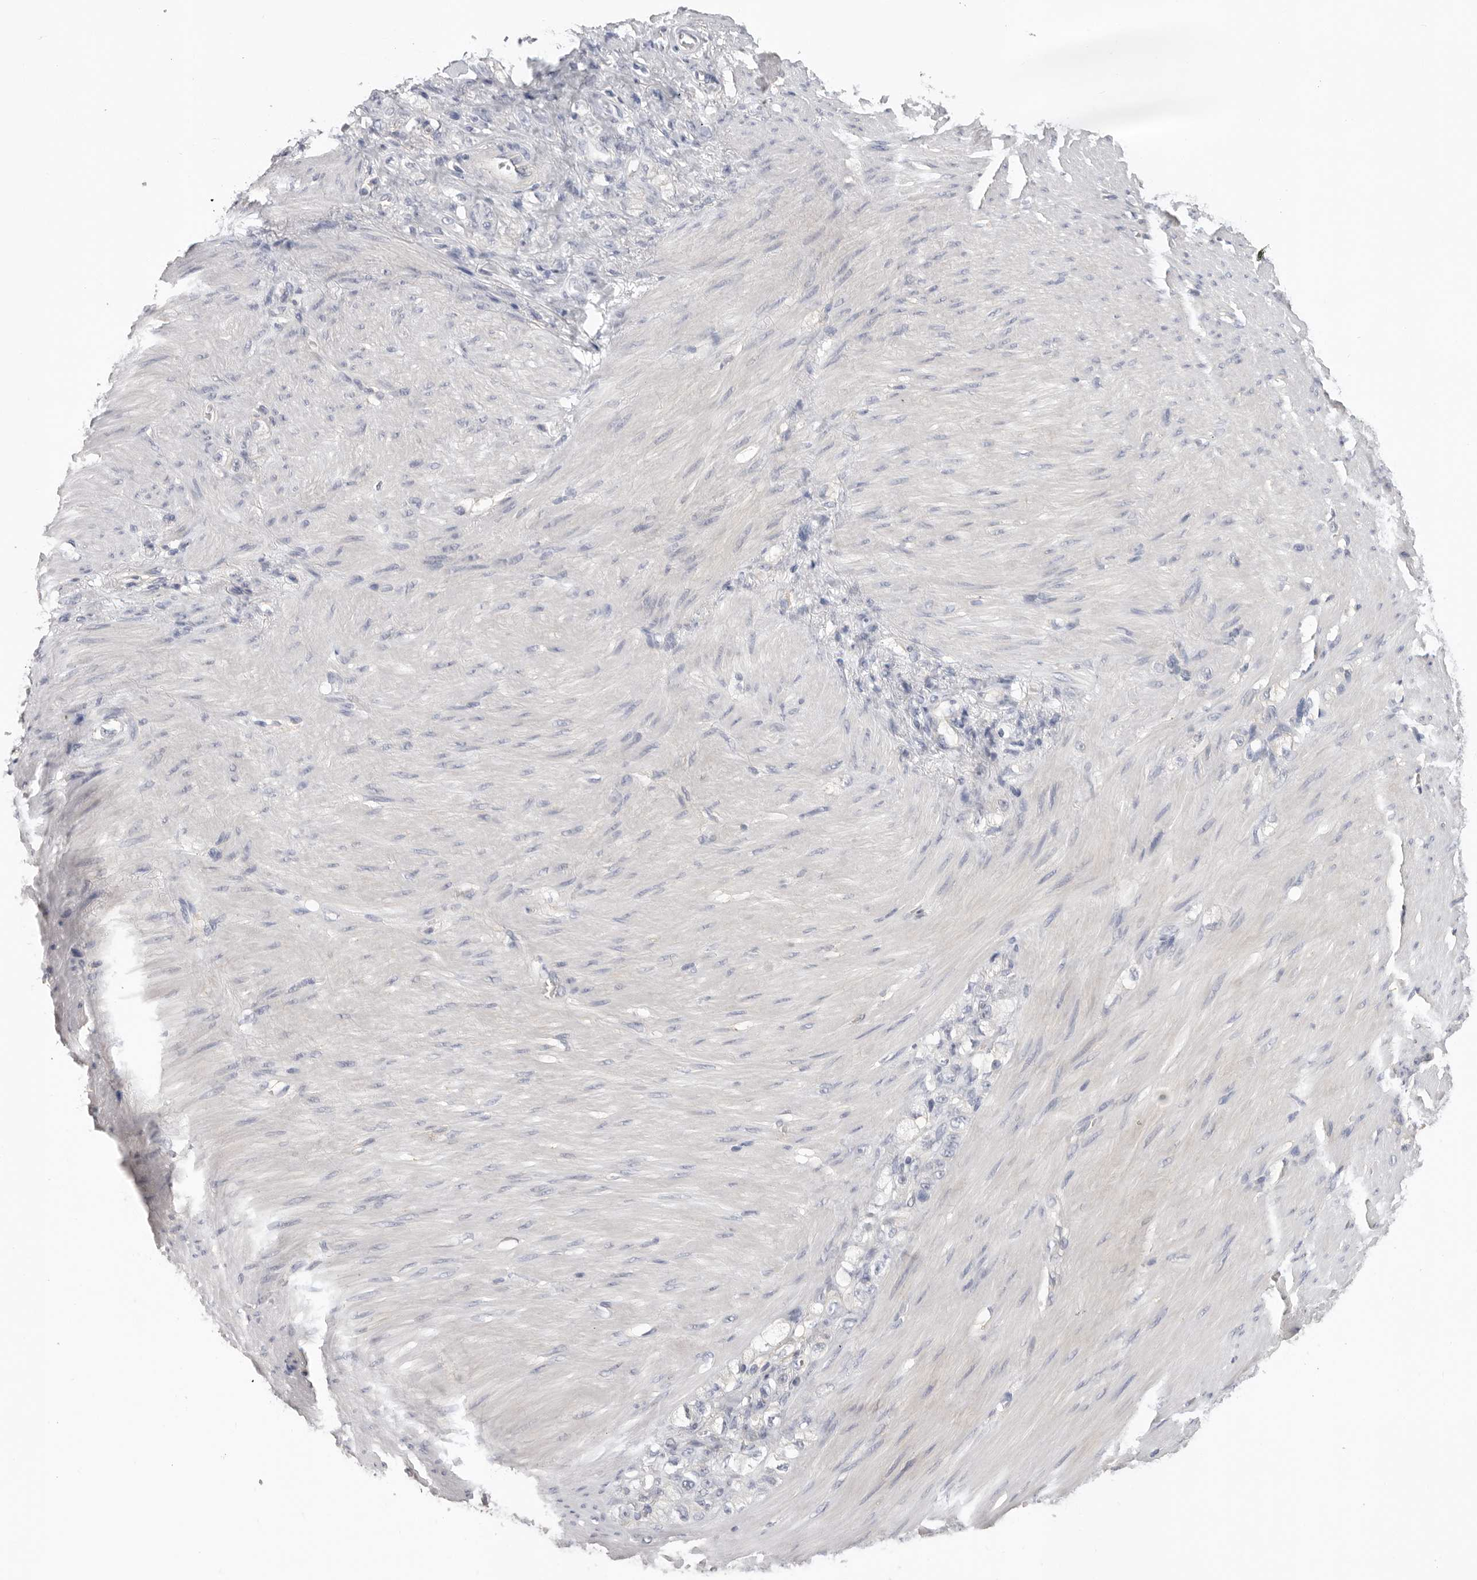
{"staining": {"intensity": "negative", "quantity": "none", "location": "none"}, "tissue": "stomach cancer", "cell_type": "Tumor cells", "image_type": "cancer", "snomed": [{"axis": "morphology", "description": "Normal tissue, NOS"}, {"axis": "morphology", "description": "Adenocarcinoma, NOS"}, {"axis": "topography", "description": "Stomach"}], "caption": "A histopathology image of human stomach cancer is negative for staining in tumor cells.", "gene": "WDTC1", "patient": {"sex": "male", "age": 82}}